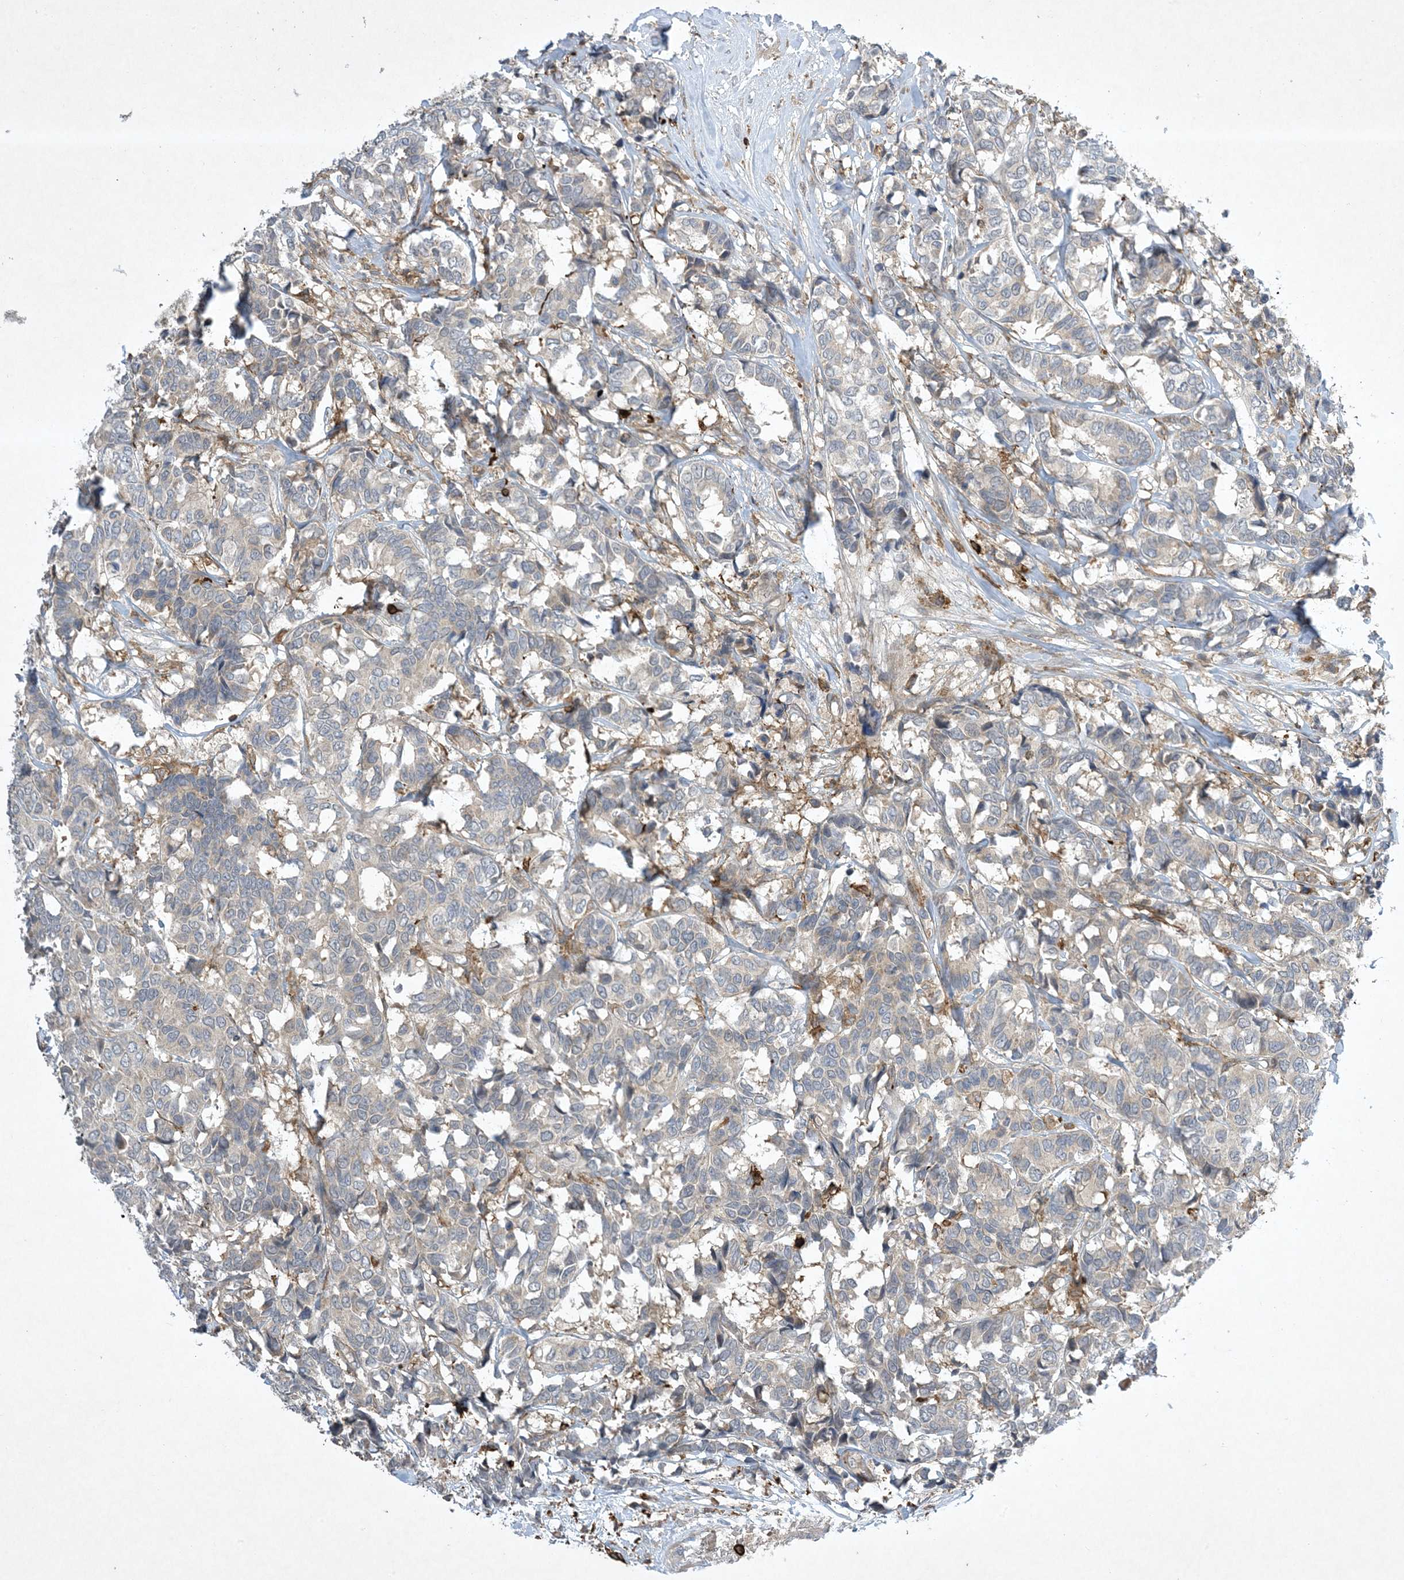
{"staining": {"intensity": "negative", "quantity": "none", "location": "none"}, "tissue": "breast cancer", "cell_type": "Tumor cells", "image_type": "cancer", "snomed": [{"axis": "morphology", "description": "Duct carcinoma"}, {"axis": "topography", "description": "Breast"}], "caption": "Immunohistochemistry (IHC) histopathology image of neoplastic tissue: breast cancer stained with DAB demonstrates no significant protein staining in tumor cells.", "gene": "AK9", "patient": {"sex": "female", "age": 87}}